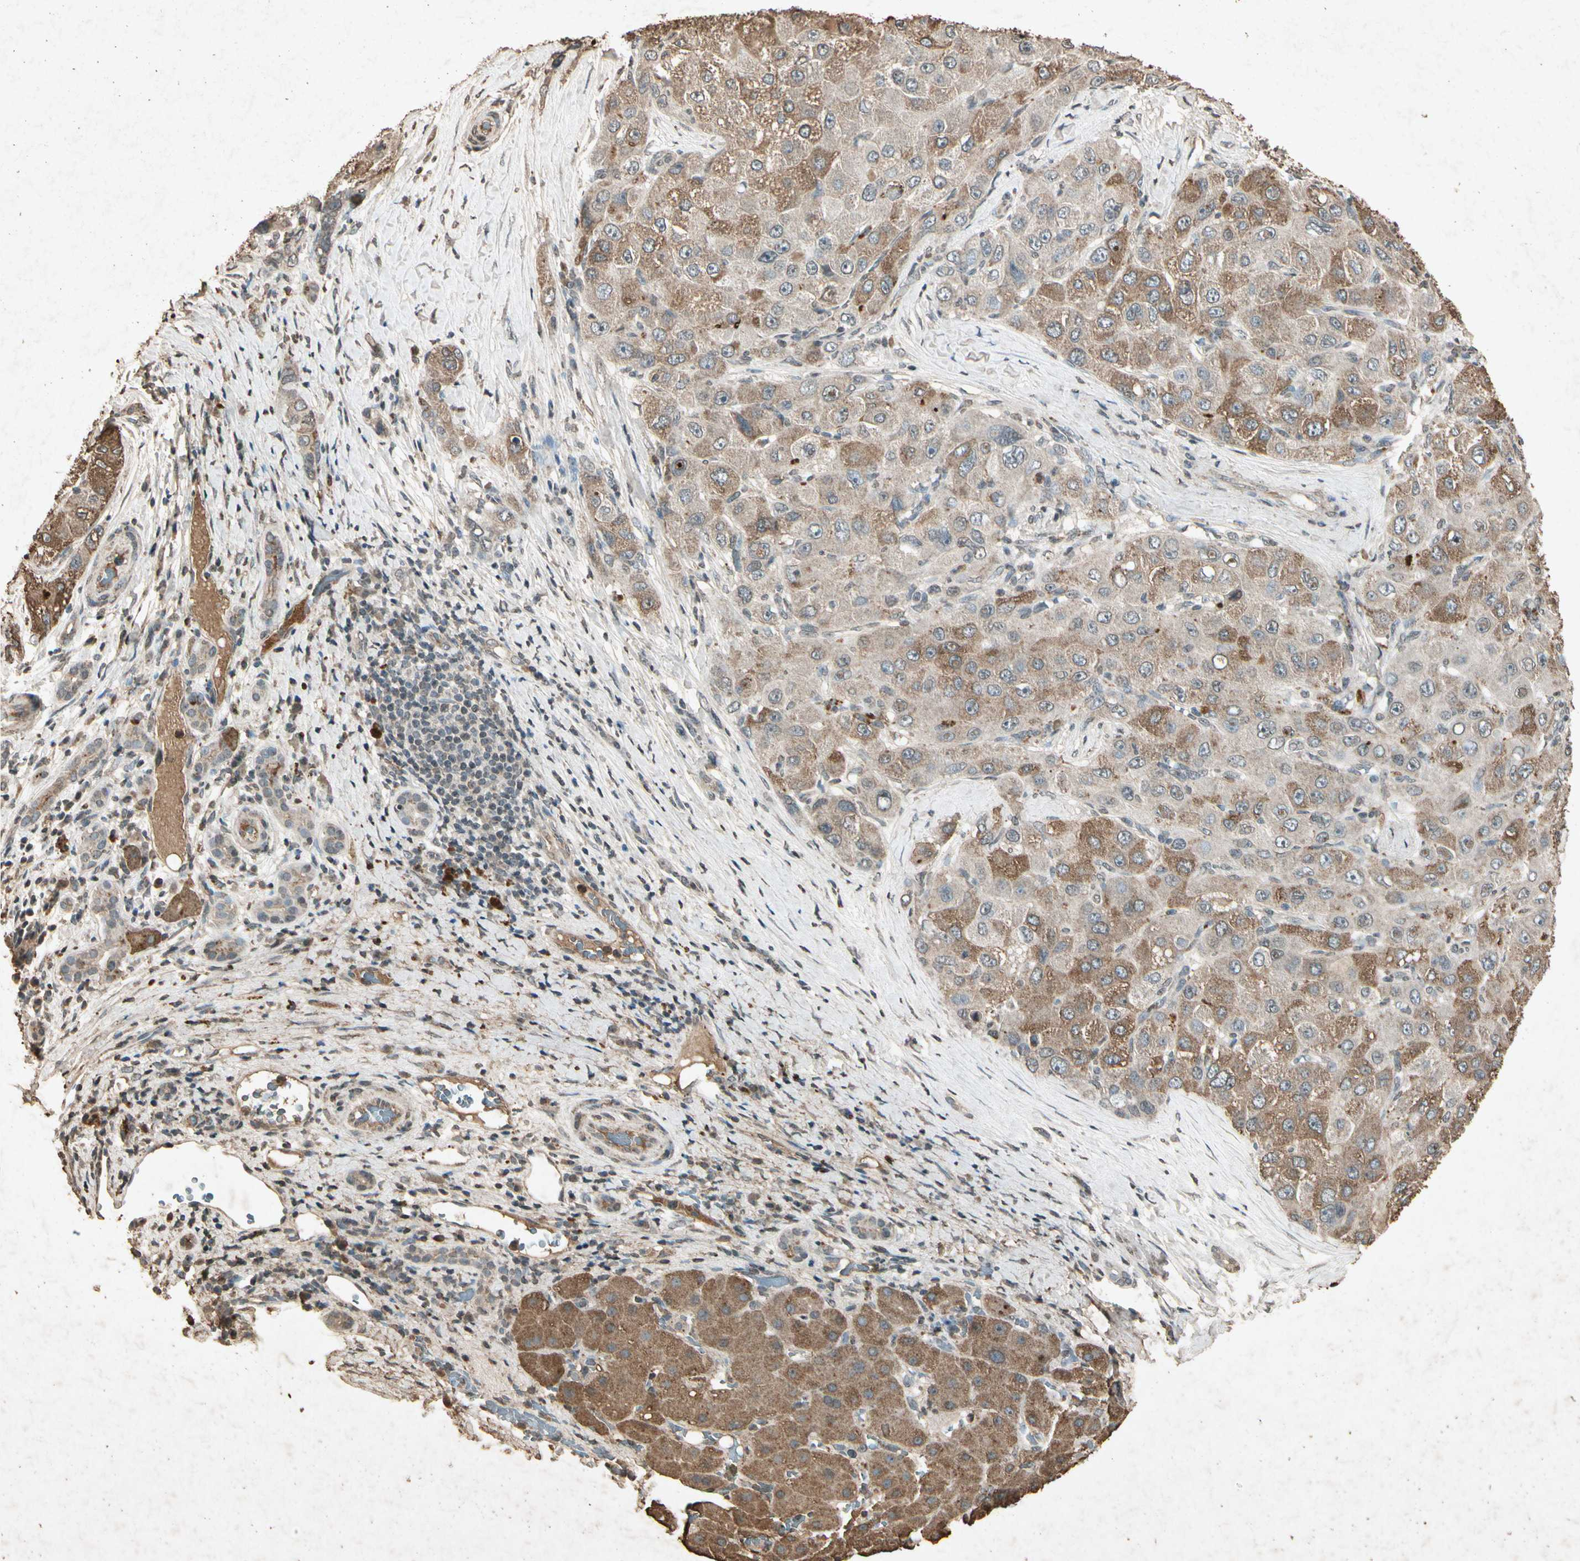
{"staining": {"intensity": "strong", "quantity": ">75%", "location": "cytoplasmic/membranous"}, "tissue": "liver cancer", "cell_type": "Tumor cells", "image_type": "cancer", "snomed": [{"axis": "morphology", "description": "Carcinoma, Hepatocellular, NOS"}, {"axis": "topography", "description": "Liver"}], "caption": "An IHC image of neoplastic tissue is shown. Protein staining in brown highlights strong cytoplasmic/membranous positivity in liver cancer (hepatocellular carcinoma) within tumor cells. (Brightfield microscopy of DAB IHC at high magnification).", "gene": "GC", "patient": {"sex": "male", "age": 80}}